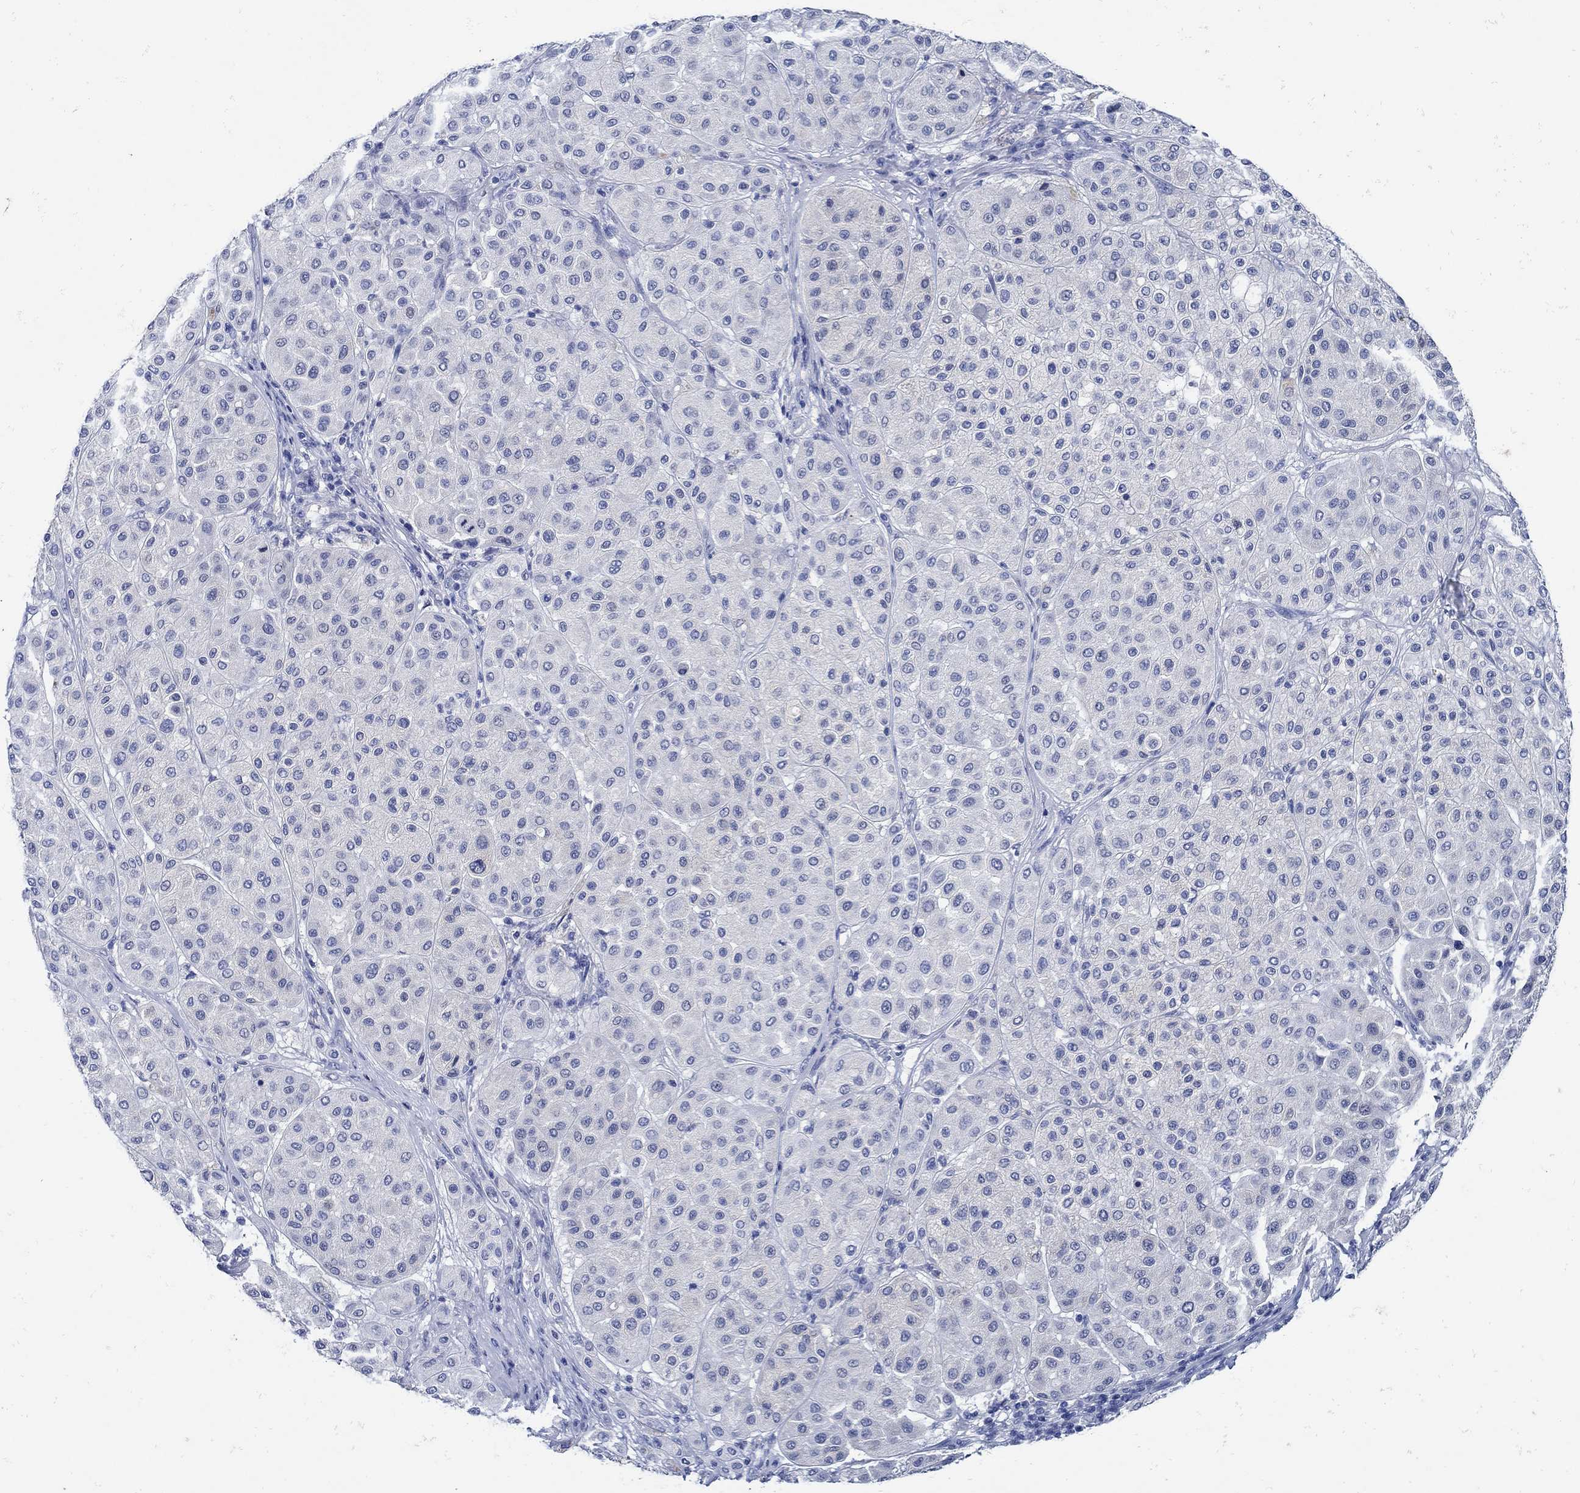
{"staining": {"intensity": "negative", "quantity": "none", "location": "none"}, "tissue": "melanoma", "cell_type": "Tumor cells", "image_type": "cancer", "snomed": [{"axis": "morphology", "description": "Malignant melanoma, Metastatic site"}, {"axis": "topography", "description": "Smooth muscle"}], "caption": "DAB (3,3'-diaminobenzidine) immunohistochemical staining of melanoma displays no significant expression in tumor cells.", "gene": "NOS1", "patient": {"sex": "male", "age": 41}}